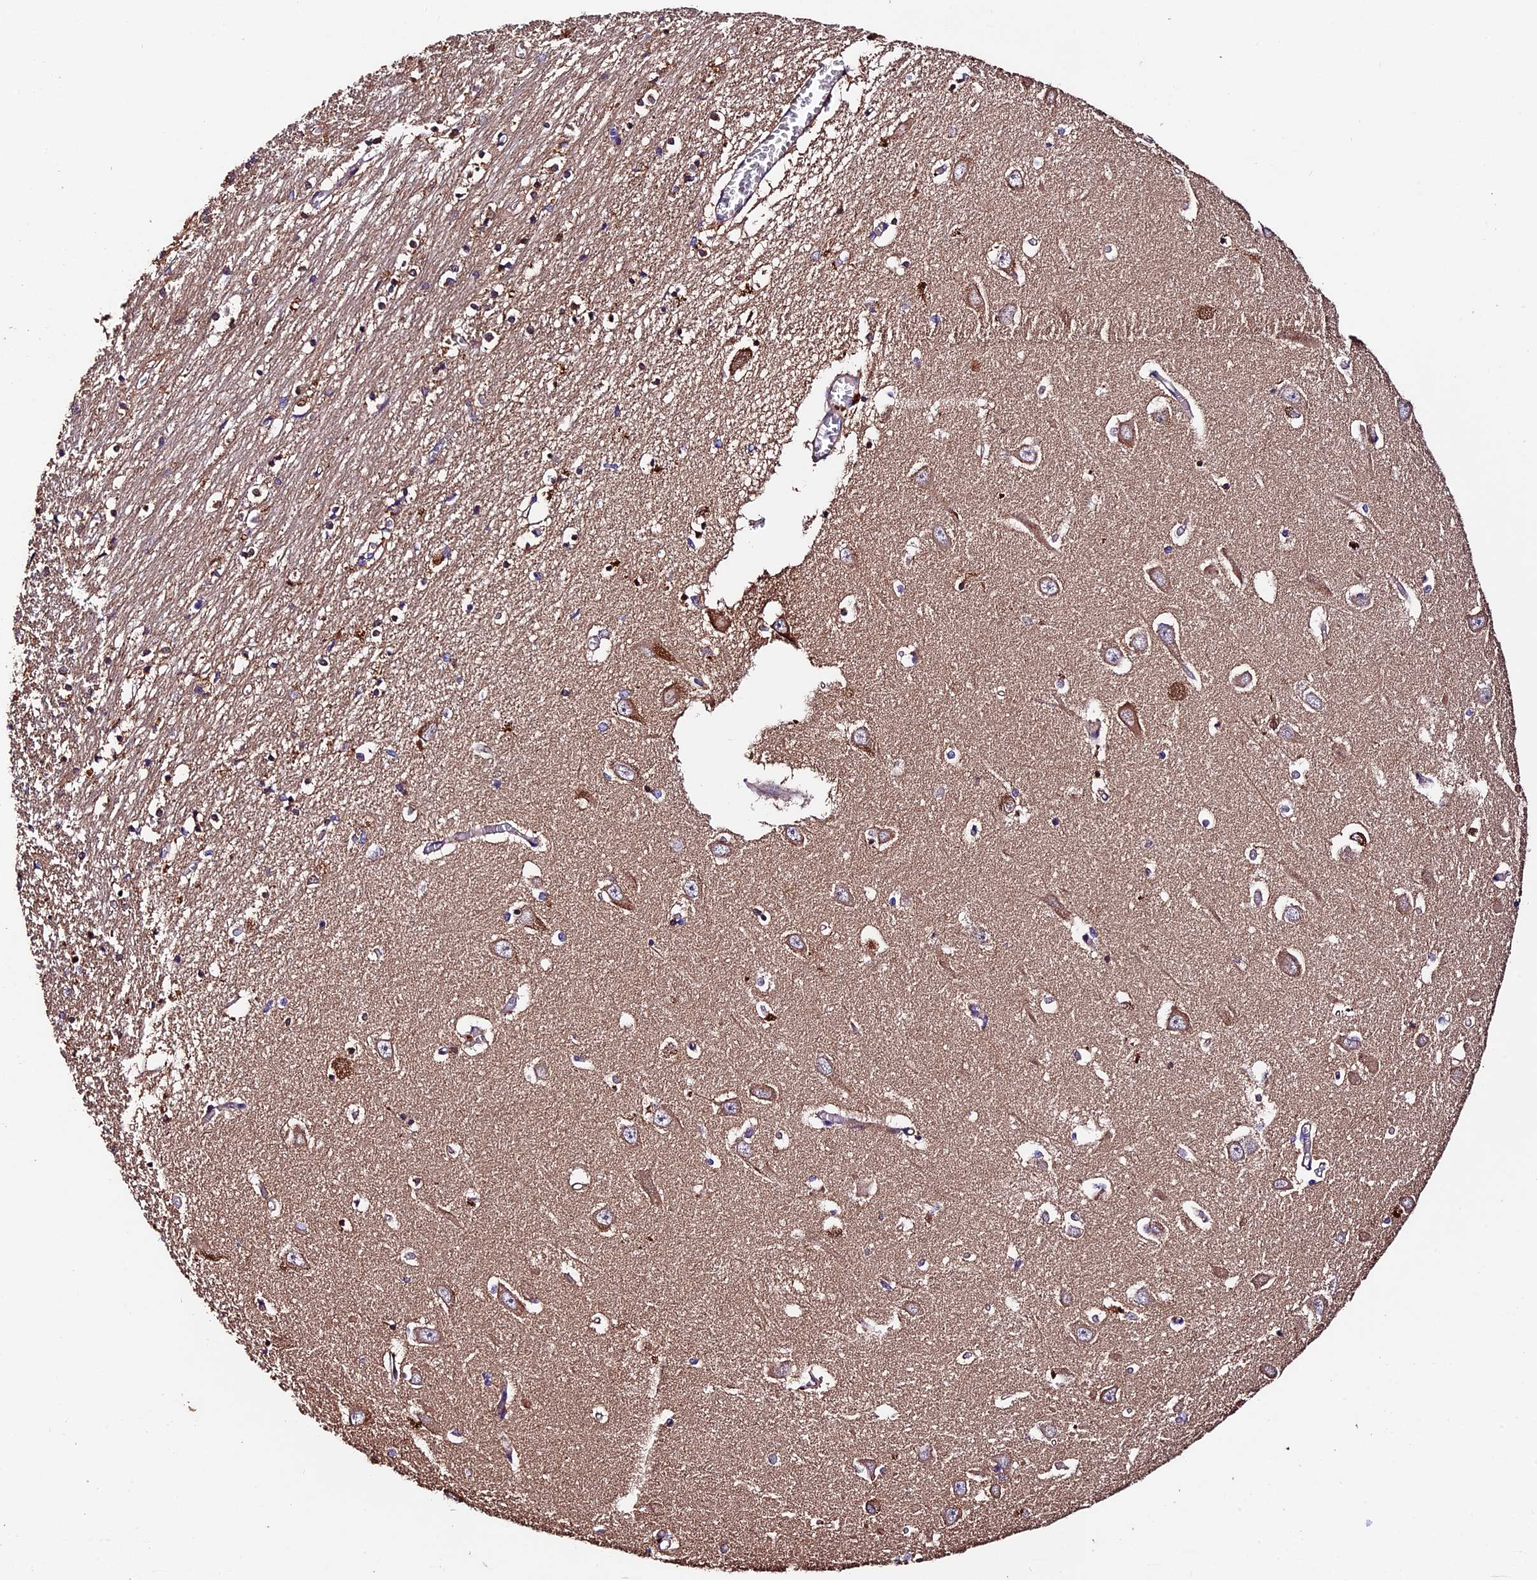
{"staining": {"intensity": "moderate", "quantity": "<25%", "location": "cytoplasmic/membranous"}, "tissue": "hippocampus", "cell_type": "Glial cells", "image_type": "normal", "snomed": [{"axis": "morphology", "description": "Normal tissue, NOS"}, {"axis": "topography", "description": "Hippocampus"}], "caption": "Protein expression analysis of benign hippocampus shows moderate cytoplasmic/membranous positivity in about <25% of glial cells.", "gene": "CLN5", "patient": {"sex": "male", "age": 70}}